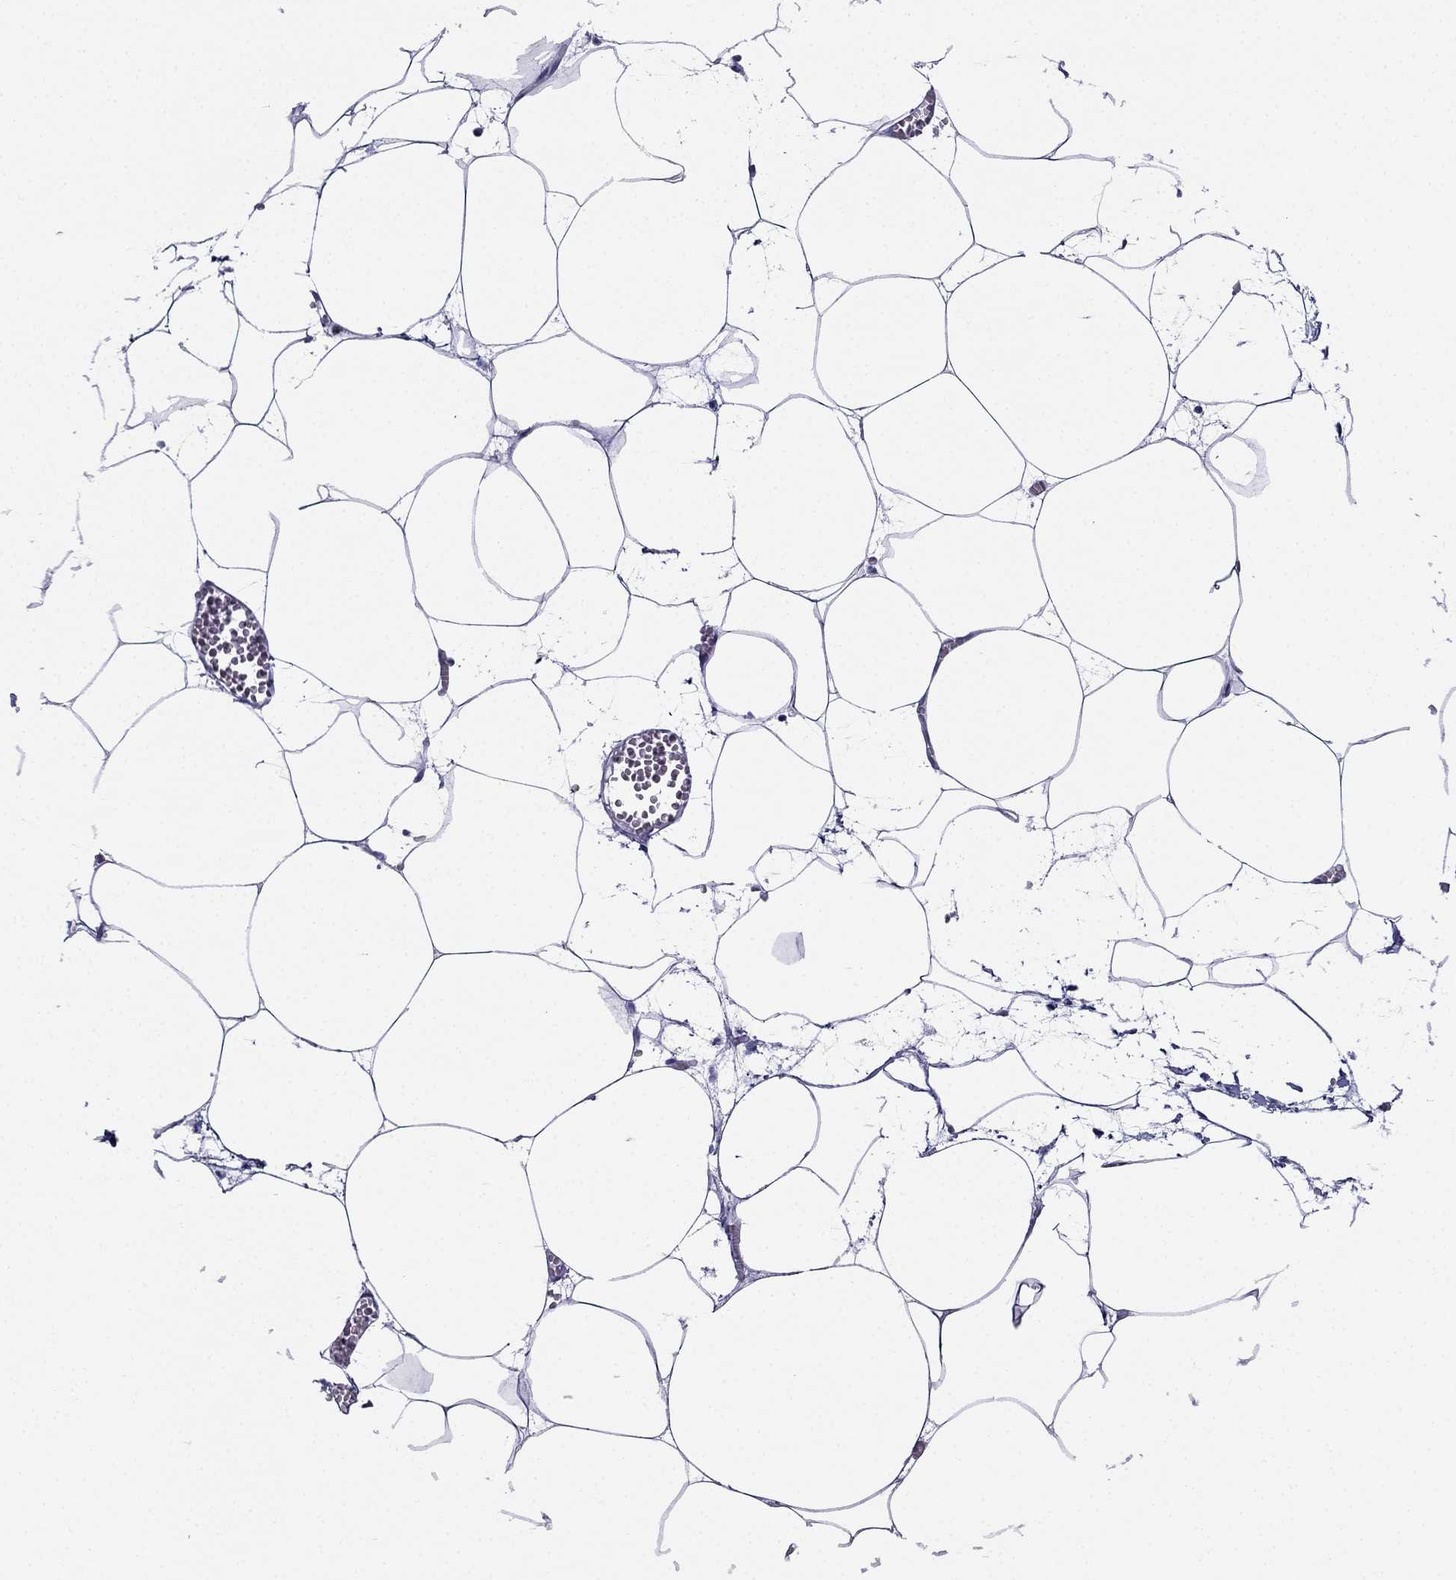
{"staining": {"intensity": "negative", "quantity": "none", "location": "none"}, "tissue": "adipose tissue", "cell_type": "Adipocytes", "image_type": "normal", "snomed": [{"axis": "morphology", "description": "Normal tissue, NOS"}, {"axis": "topography", "description": "Adipose tissue"}, {"axis": "topography", "description": "Pancreas"}, {"axis": "topography", "description": "Peripheral nerve tissue"}], "caption": "A high-resolution micrograph shows immunohistochemistry staining of unremarkable adipose tissue, which shows no significant staining in adipocytes.", "gene": "PPM1G", "patient": {"sex": "female", "age": 58}}